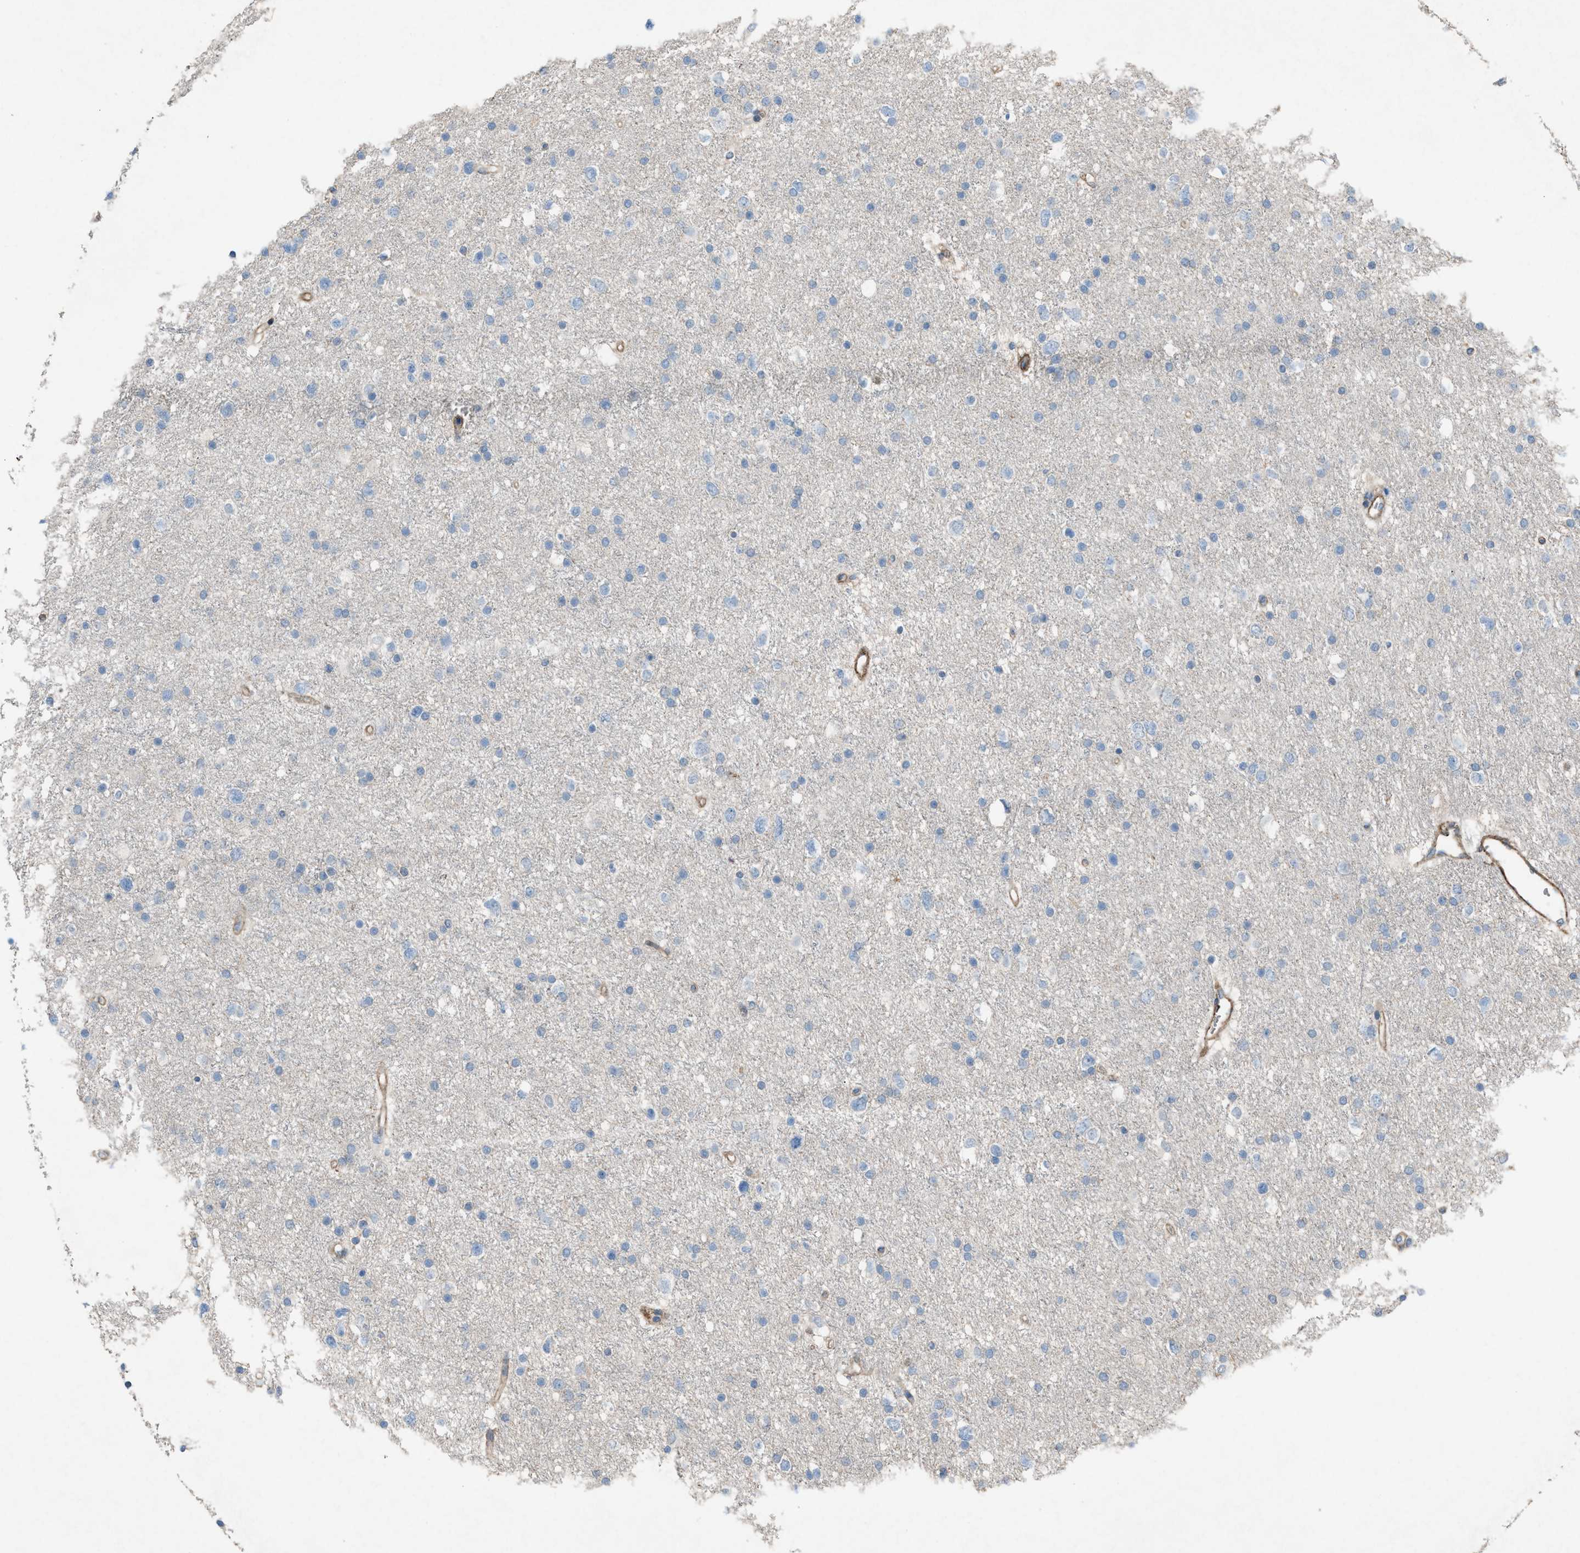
{"staining": {"intensity": "negative", "quantity": "none", "location": "none"}, "tissue": "glioma", "cell_type": "Tumor cells", "image_type": "cancer", "snomed": [{"axis": "morphology", "description": "Glioma, malignant, Low grade"}, {"axis": "topography", "description": "Brain"}], "caption": "An image of glioma stained for a protein demonstrates no brown staining in tumor cells. (Stains: DAB immunohistochemistry (IHC) with hematoxylin counter stain, Microscopy: brightfield microscopy at high magnification).", "gene": "NCK2", "patient": {"sex": "female", "age": 37}}